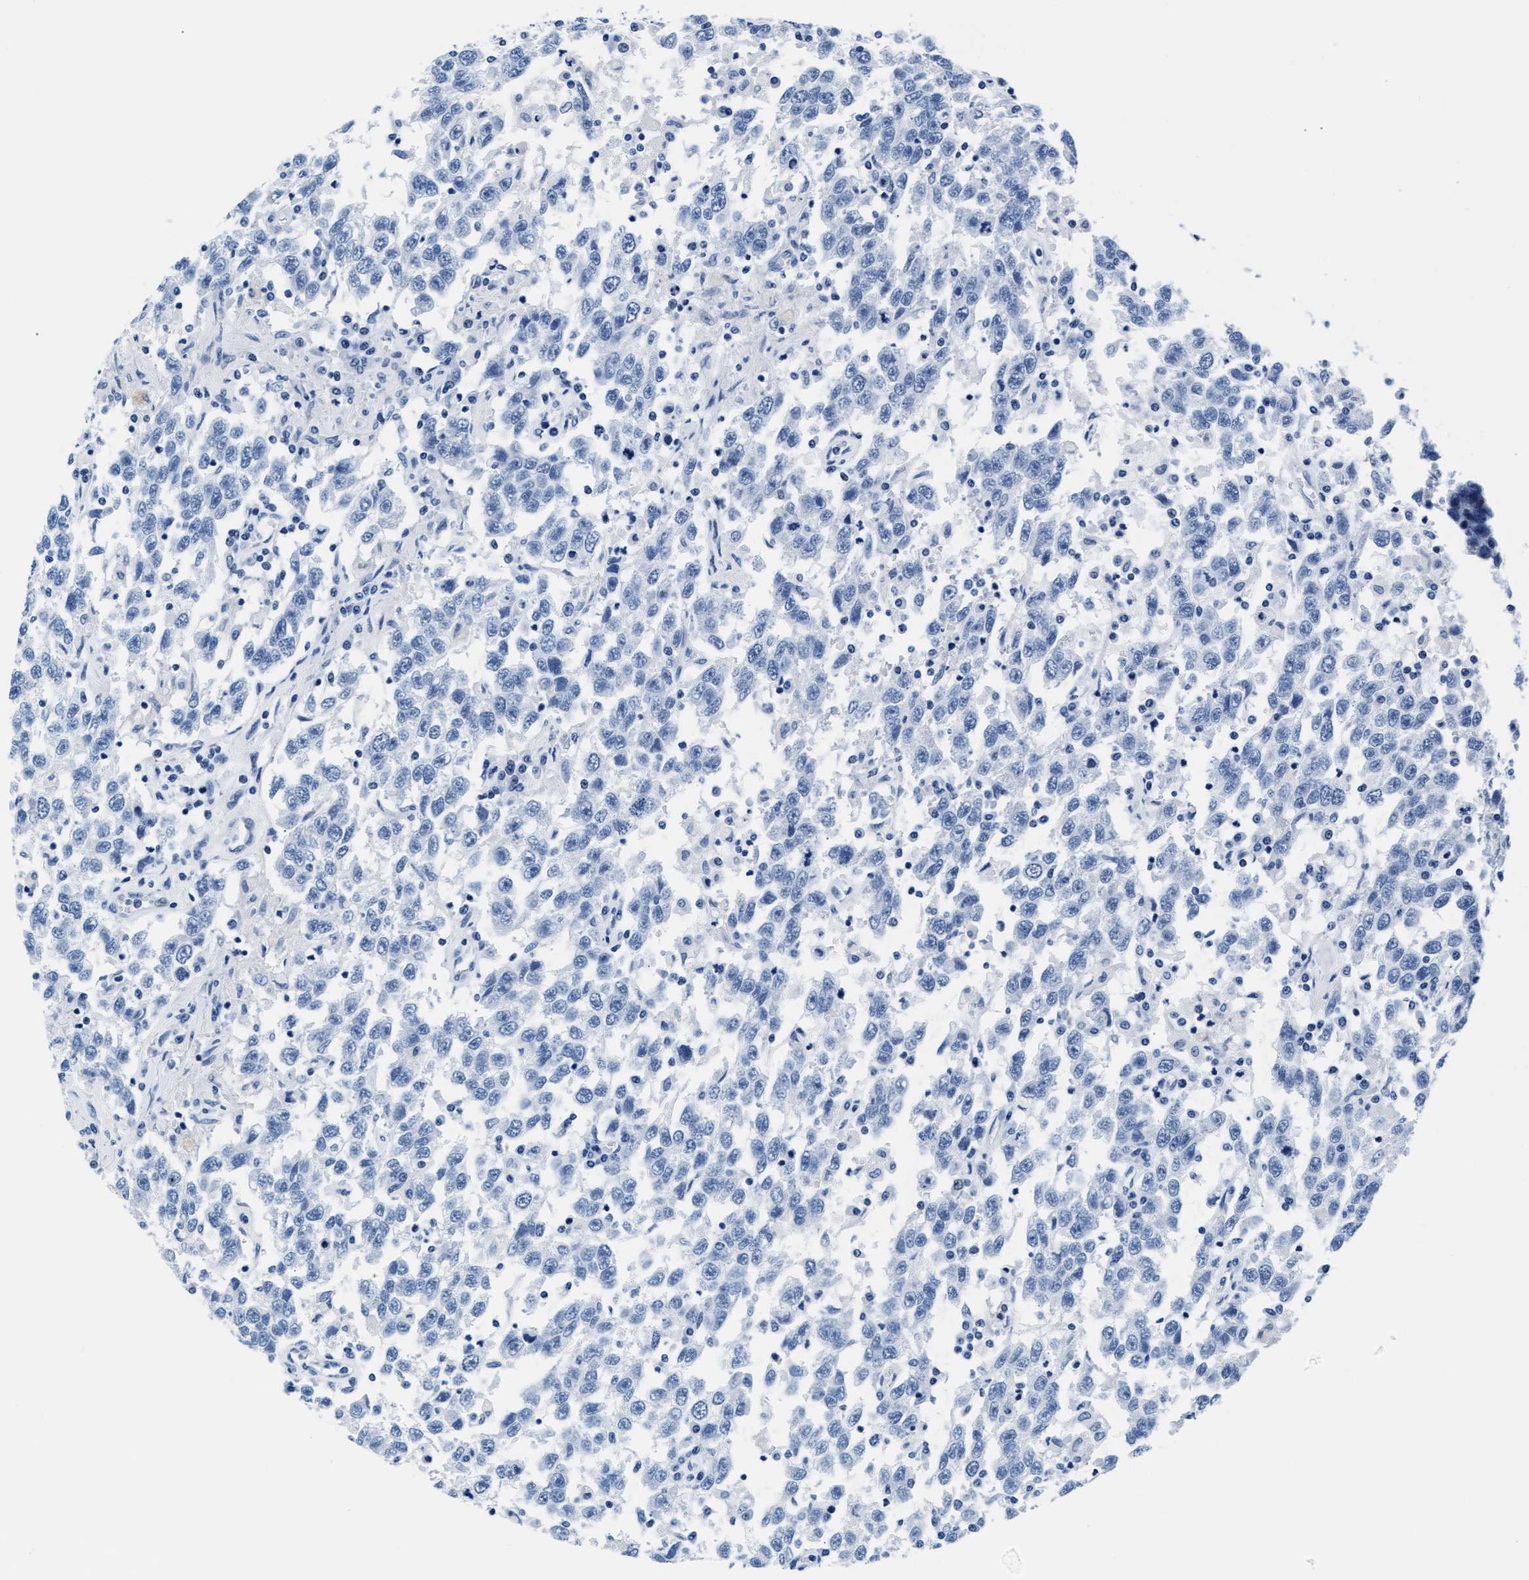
{"staining": {"intensity": "negative", "quantity": "none", "location": "none"}, "tissue": "testis cancer", "cell_type": "Tumor cells", "image_type": "cancer", "snomed": [{"axis": "morphology", "description": "Seminoma, NOS"}, {"axis": "topography", "description": "Testis"}], "caption": "Tumor cells are negative for protein expression in human testis seminoma.", "gene": "MMP8", "patient": {"sex": "male", "age": 41}}